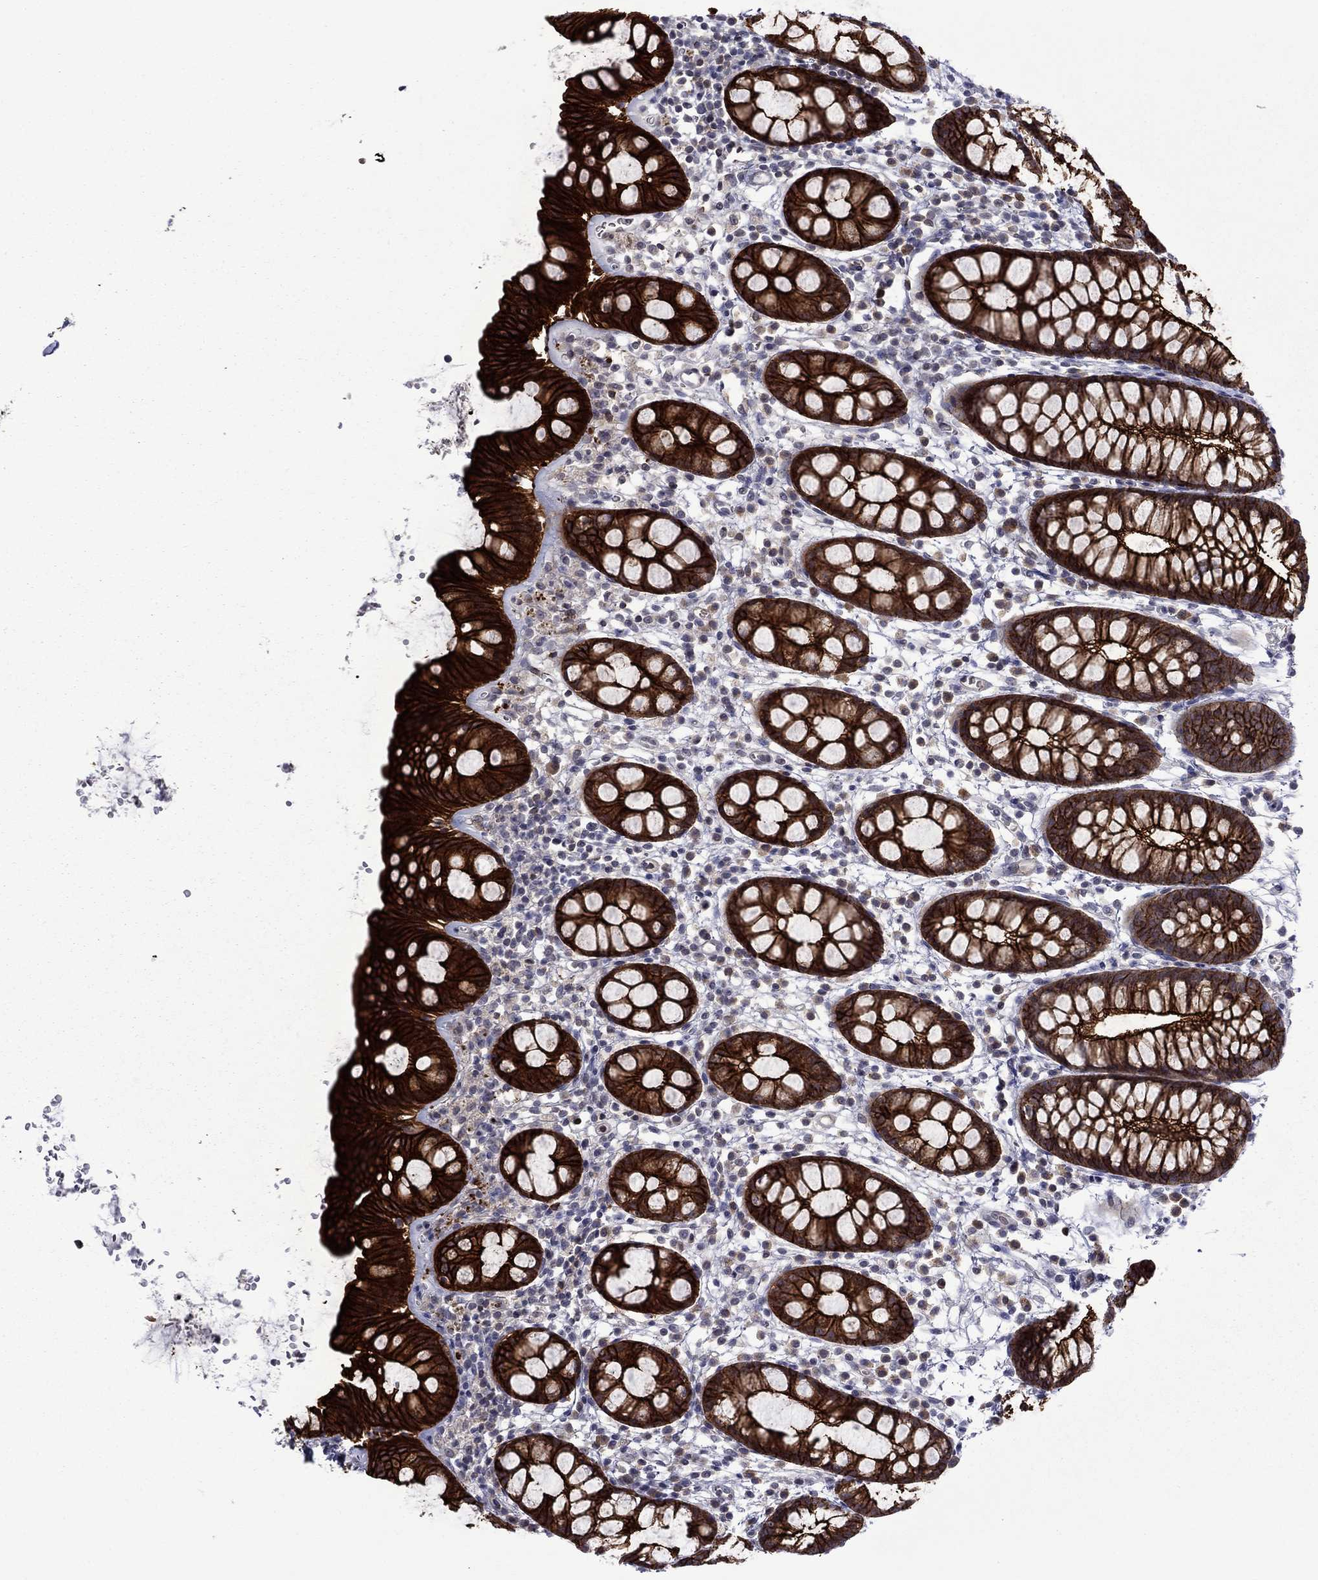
{"staining": {"intensity": "strong", "quantity": ">75%", "location": "cytoplasmic/membranous"}, "tissue": "rectum", "cell_type": "Glandular cells", "image_type": "normal", "snomed": [{"axis": "morphology", "description": "Normal tissue, NOS"}, {"axis": "topography", "description": "Rectum"}], "caption": "A brown stain labels strong cytoplasmic/membranous positivity of a protein in glandular cells of normal human rectum.", "gene": "LMO7", "patient": {"sex": "male", "age": 57}}